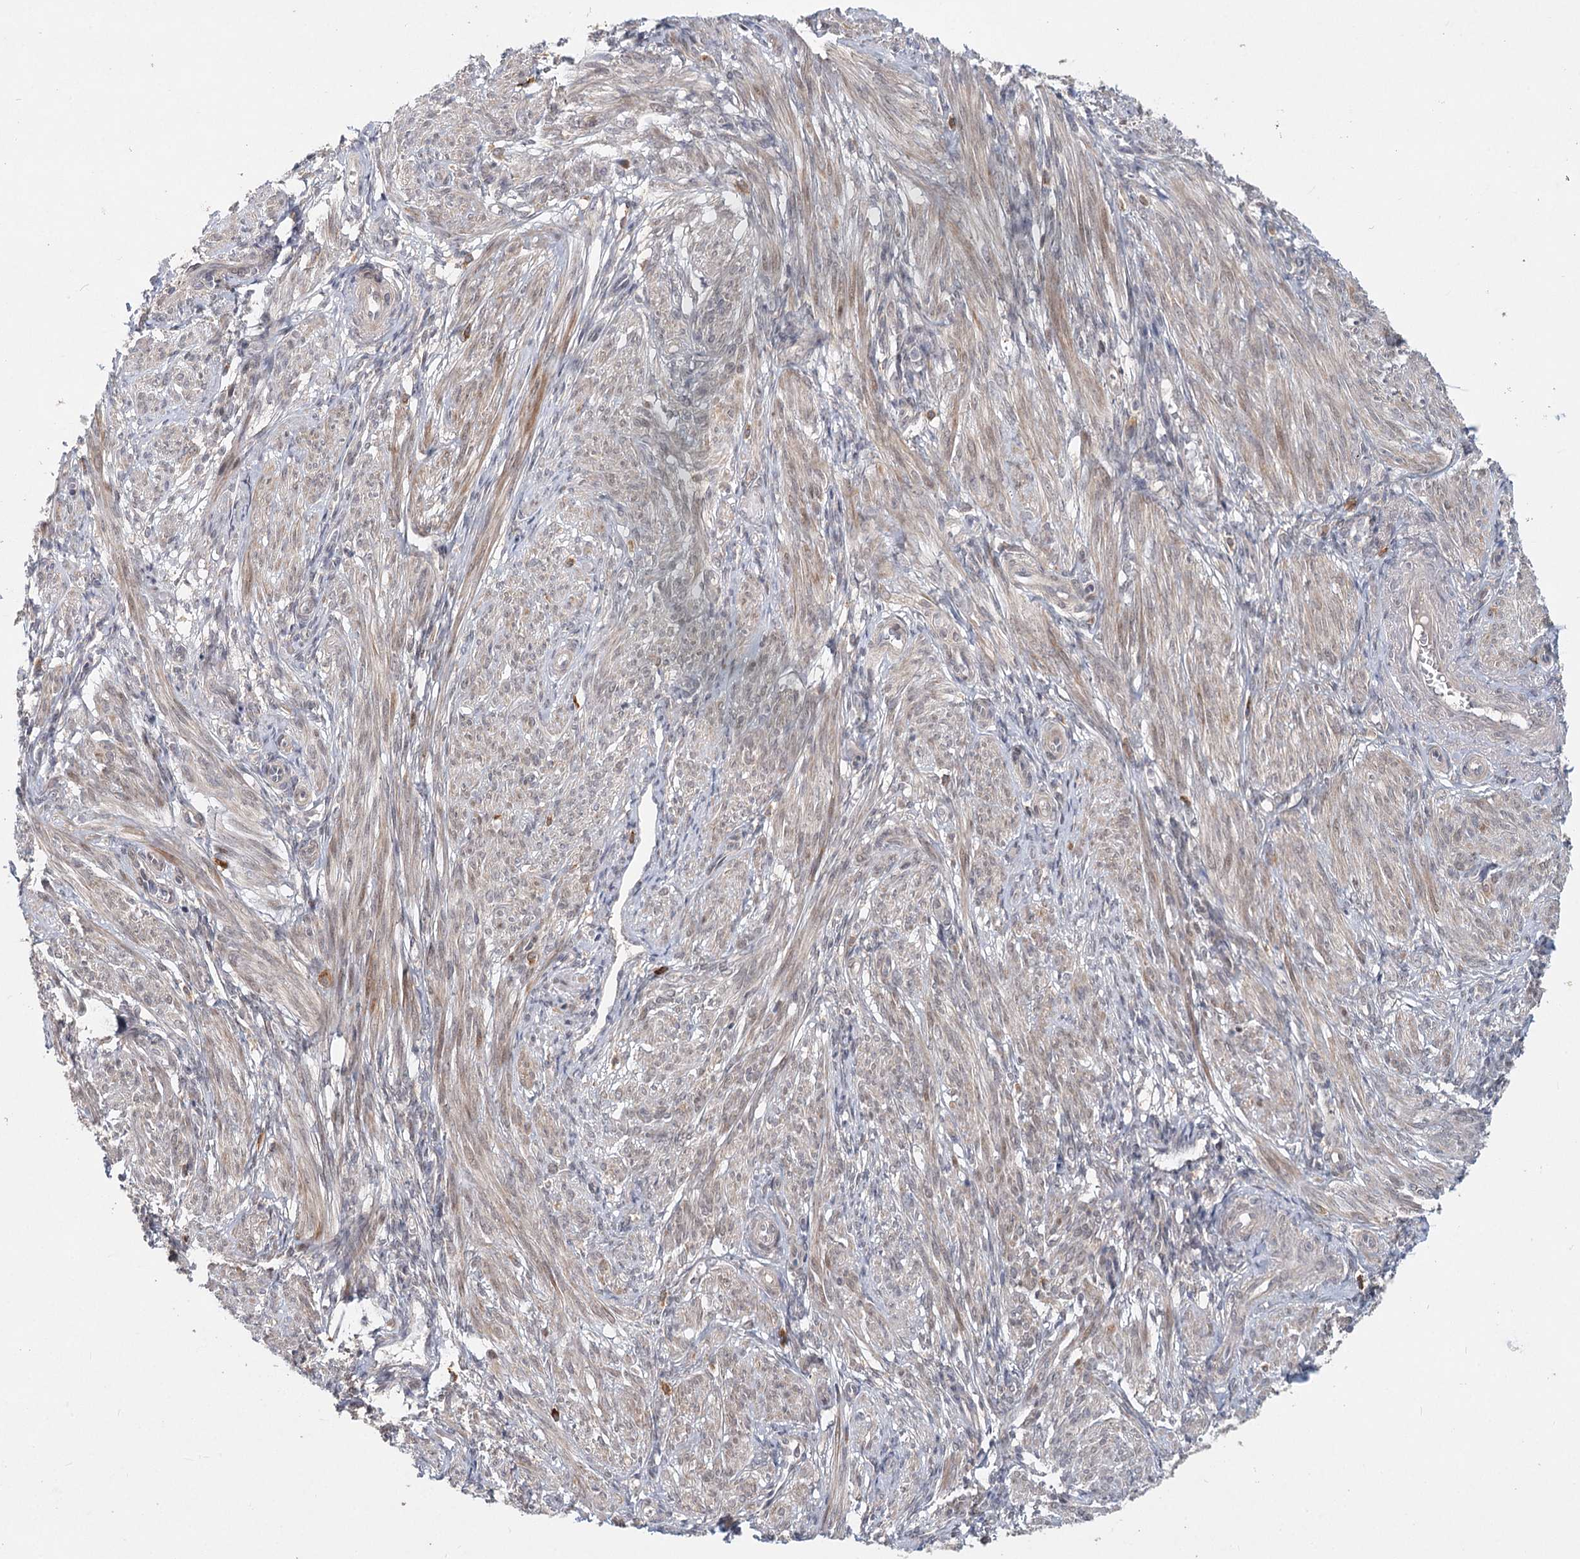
{"staining": {"intensity": "moderate", "quantity": "25%-75%", "location": "cytoplasmic/membranous"}, "tissue": "smooth muscle", "cell_type": "Smooth muscle cells", "image_type": "normal", "snomed": [{"axis": "morphology", "description": "Normal tissue, NOS"}, {"axis": "topography", "description": "Smooth muscle"}], "caption": "Immunohistochemistry histopathology image of normal smooth muscle stained for a protein (brown), which exhibits medium levels of moderate cytoplasmic/membranous positivity in approximately 25%-75% of smooth muscle cells.", "gene": "AP3B1", "patient": {"sex": "female", "age": 39}}